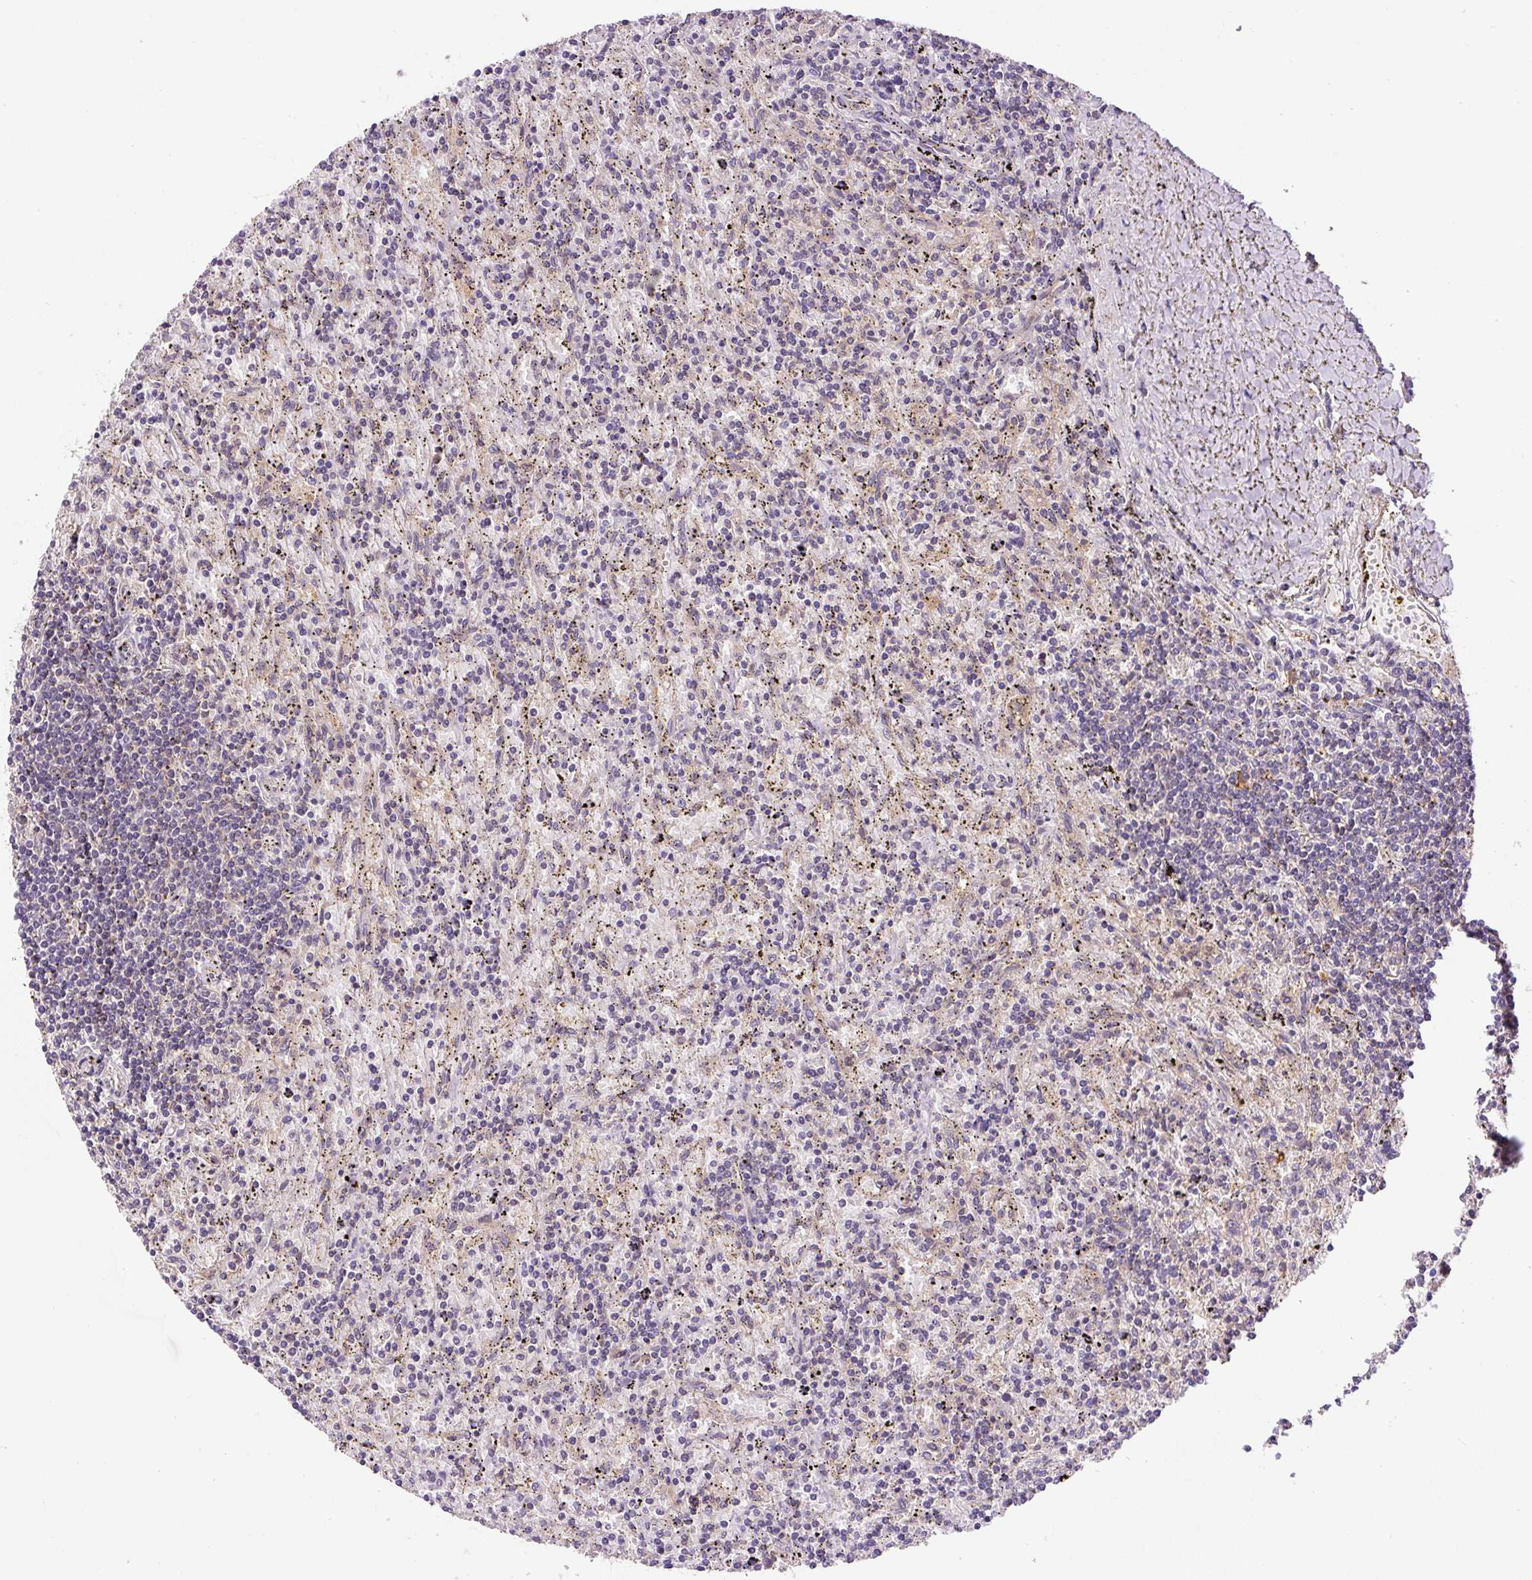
{"staining": {"intensity": "negative", "quantity": "none", "location": "none"}, "tissue": "lymphoma", "cell_type": "Tumor cells", "image_type": "cancer", "snomed": [{"axis": "morphology", "description": "Malignant lymphoma, non-Hodgkin's type, Low grade"}, {"axis": "topography", "description": "Spleen"}], "caption": "Immunohistochemistry (IHC) photomicrograph of malignant lymphoma, non-Hodgkin's type (low-grade) stained for a protein (brown), which reveals no staining in tumor cells. The staining was performed using DAB (3,3'-diaminobenzidine) to visualize the protein expression in brown, while the nuclei were stained in blue with hematoxylin (Magnification: 20x).", "gene": "CCDC28A", "patient": {"sex": "male", "age": 76}}